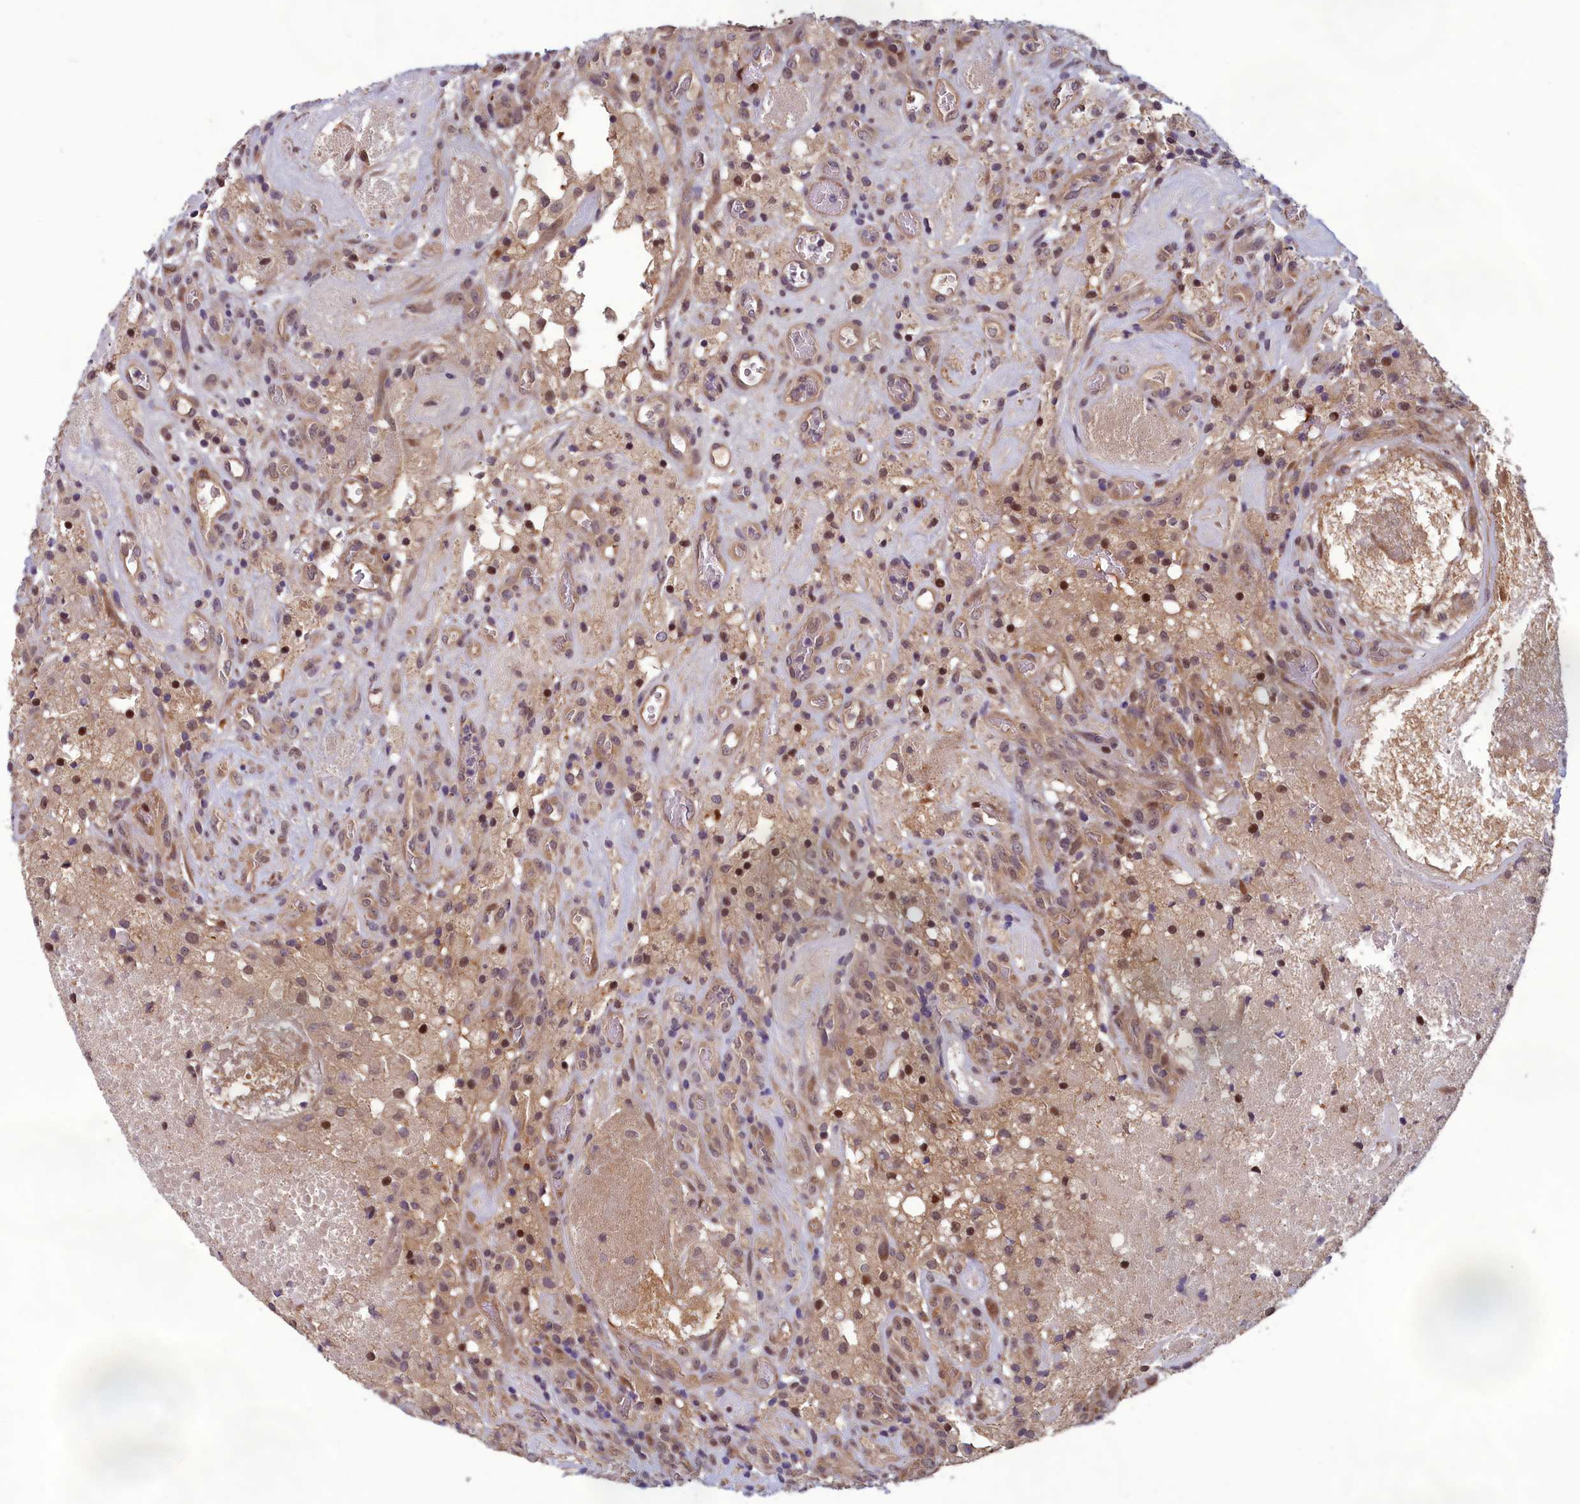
{"staining": {"intensity": "moderate", "quantity": "<25%", "location": "cytoplasmic/membranous,nuclear"}, "tissue": "glioma", "cell_type": "Tumor cells", "image_type": "cancer", "snomed": [{"axis": "morphology", "description": "Glioma, malignant, High grade"}, {"axis": "topography", "description": "Brain"}], "caption": "Immunohistochemical staining of human glioma exhibits low levels of moderate cytoplasmic/membranous and nuclear protein positivity in approximately <25% of tumor cells.", "gene": "CCDC15", "patient": {"sex": "male", "age": 76}}